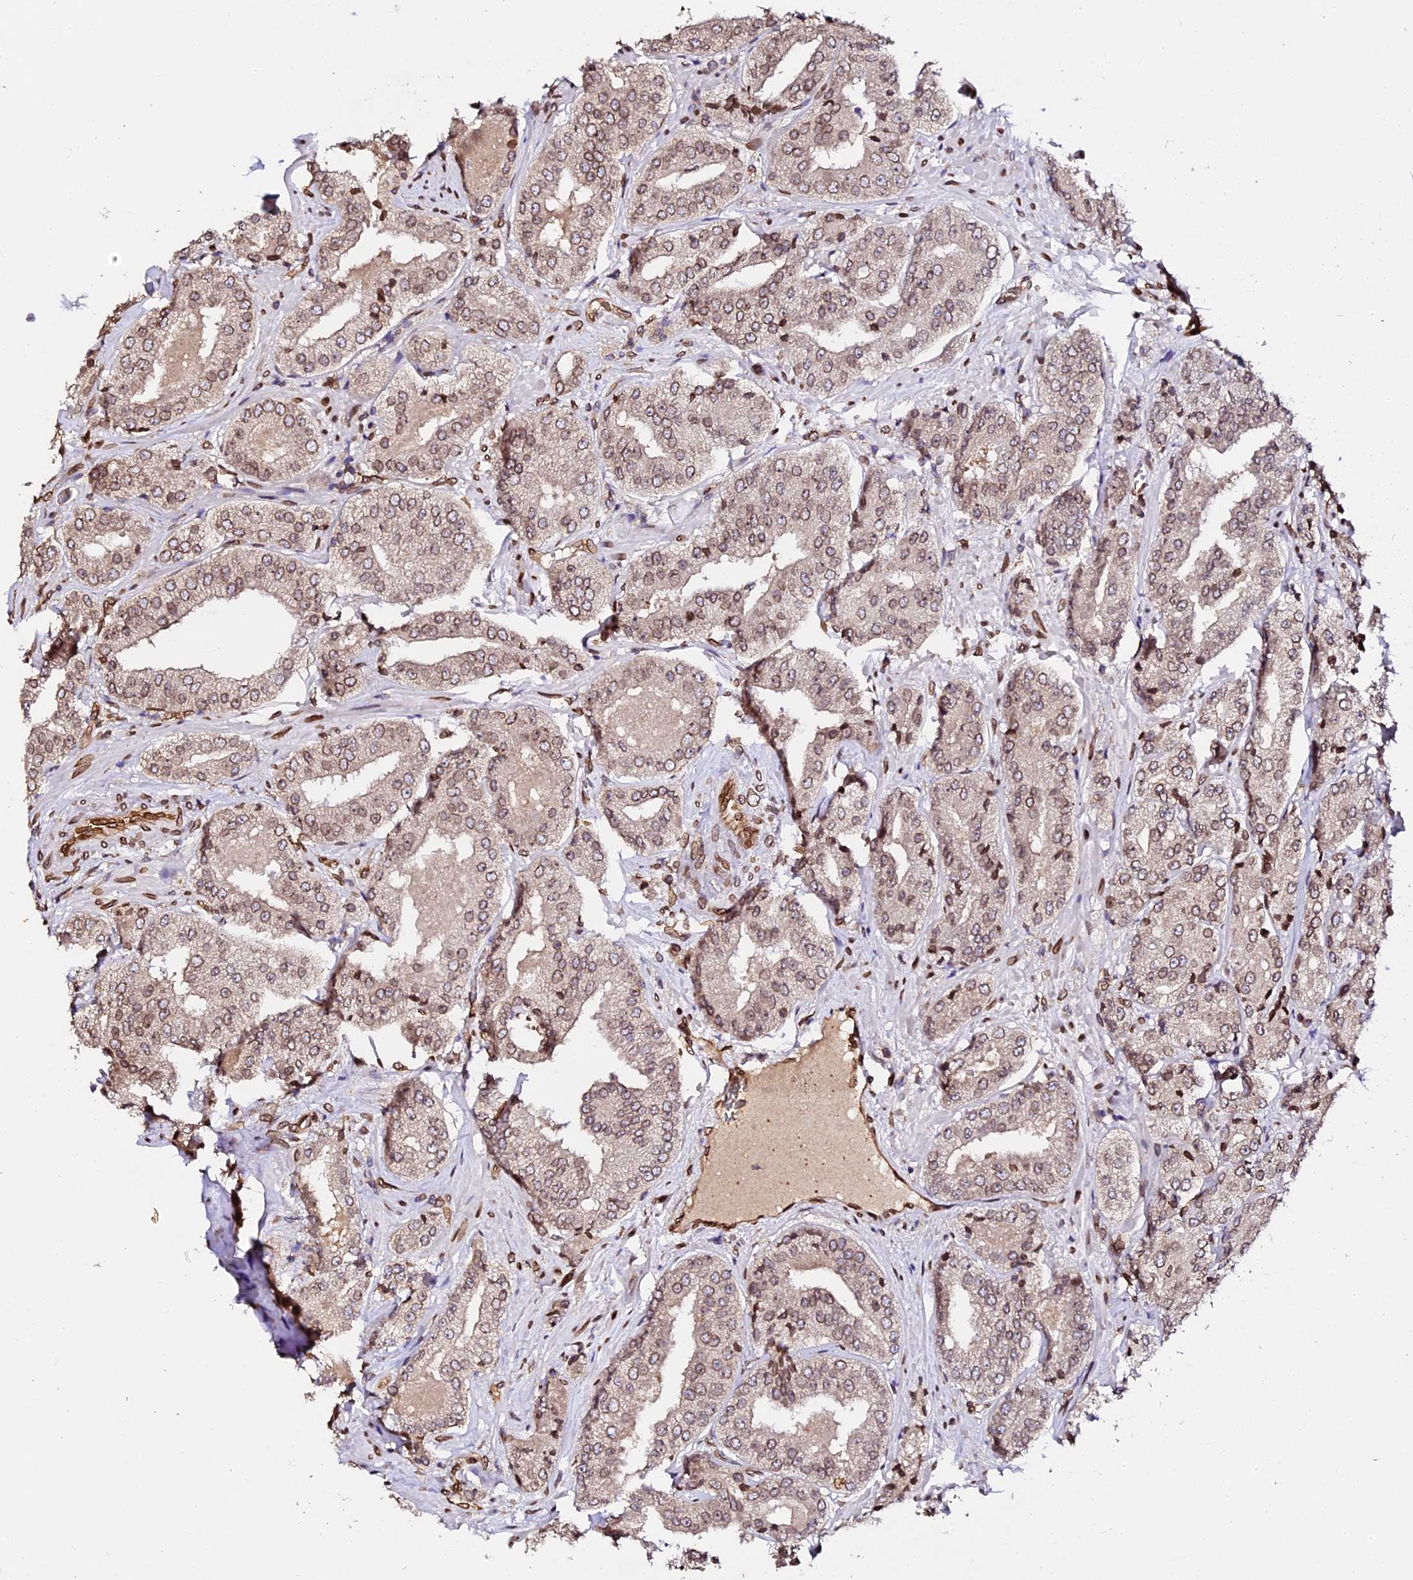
{"staining": {"intensity": "moderate", "quantity": ">75%", "location": "cytoplasmic/membranous,nuclear"}, "tissue": "prostate cancer", "cell_type": "Tumor cells", "image_type": "cancer", "snomed": [{"axis": "morphology", "description": "Adenocarcinoma, High grade"}, {"axis": "topography", "description": "Prostate"}], "caption": "Protein staining of prostate high-grade adenocarcinoma tissue reveals moderate cytoplasmic/membranous and nuclear expression in about >75% of tumor cells. Nuclei are stained in blue.", "gene": "ANAPC5", "patient": {"sex": "male", "age": 71}}